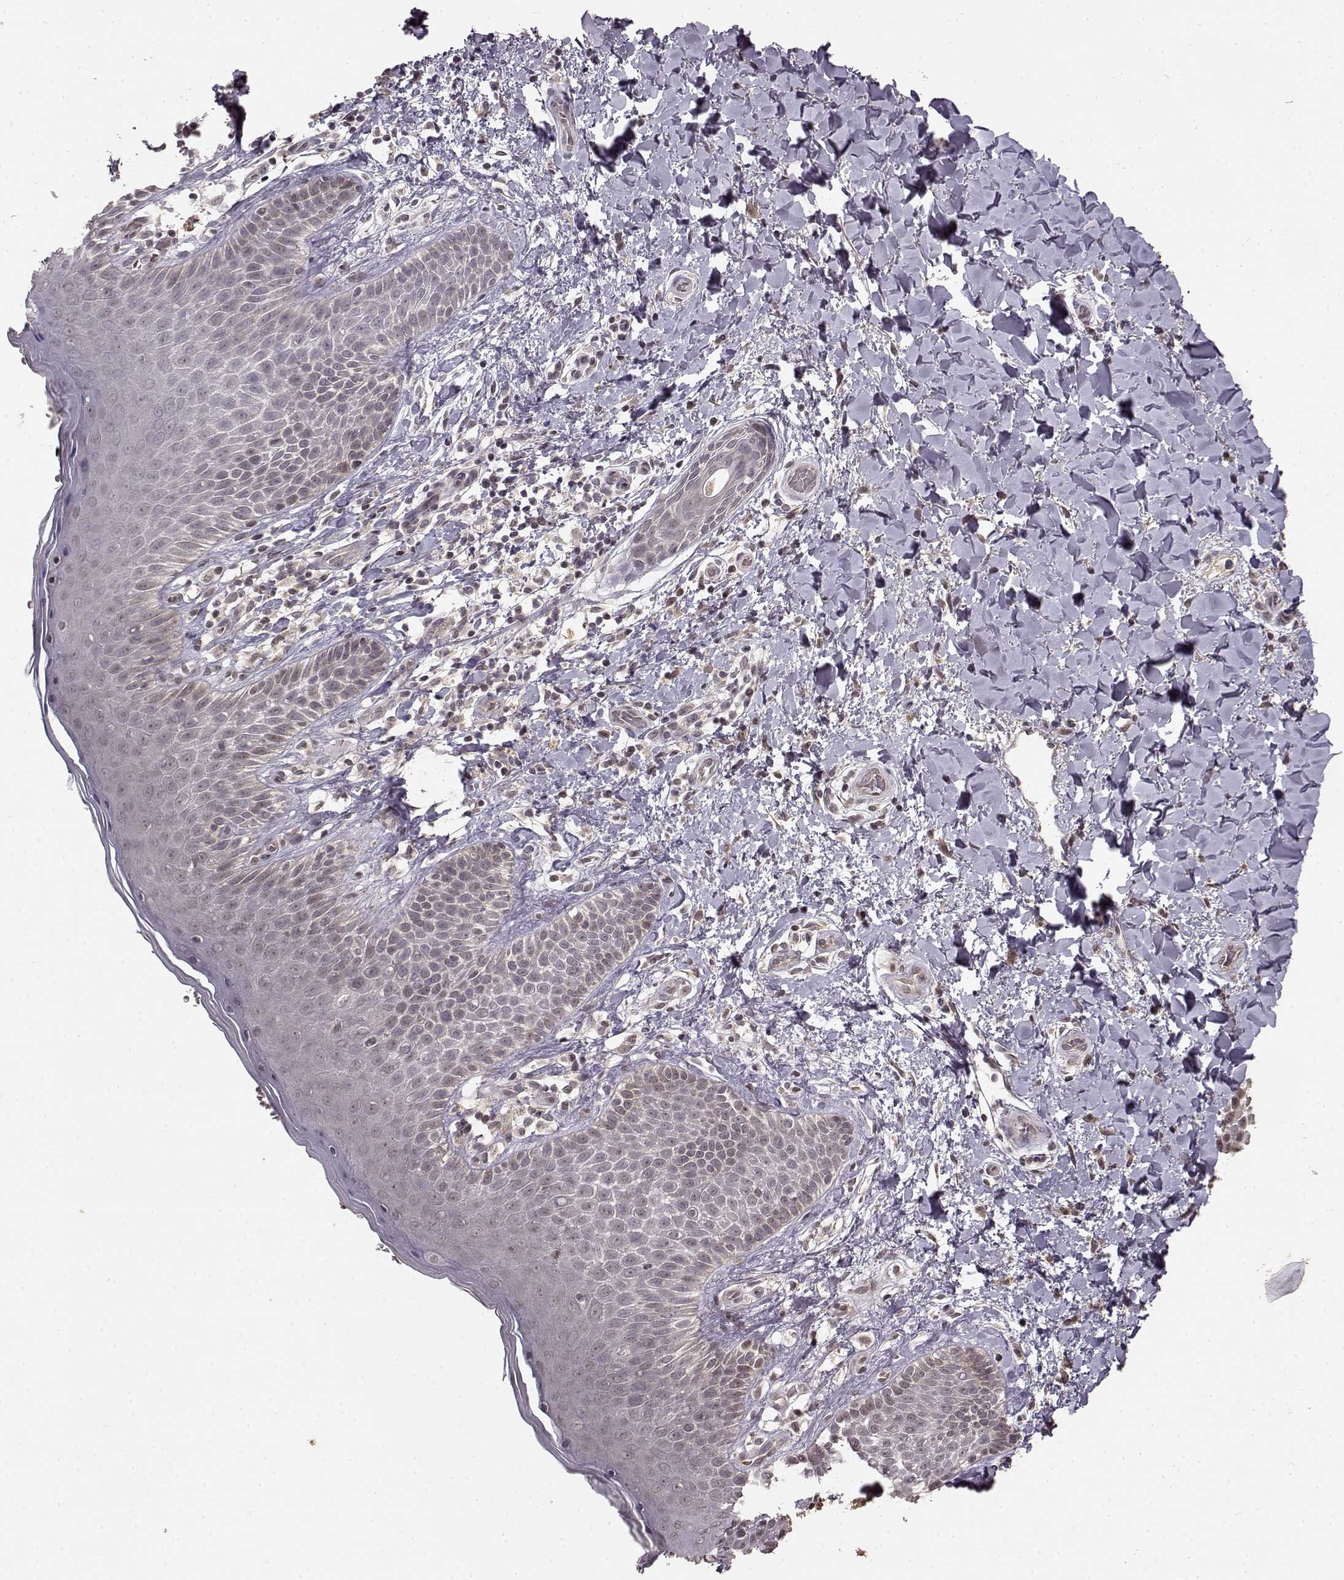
{"staining": {"intensity": "negative", "quantity": "none", "location": "none"}, "tissue": "skin", "cell_type": "Epidermal cells", "image_type": "normal", "snomed": [{"axis": "morphology", "description": "Normal tissue, NOS"}, {"axis": "topography", "description": "Anal"}], "caption": "Immunohistochemical staining of unremarkable human skin demonstrates no significant expression in epidermal cells. (Brightfield microscopy of DAB (3,3'-diaminobenzidine) immunohistochemistry (IHC) at high magnification).", "gene": "NTRK2", "patient": {"sex": "male", "age": 36}}